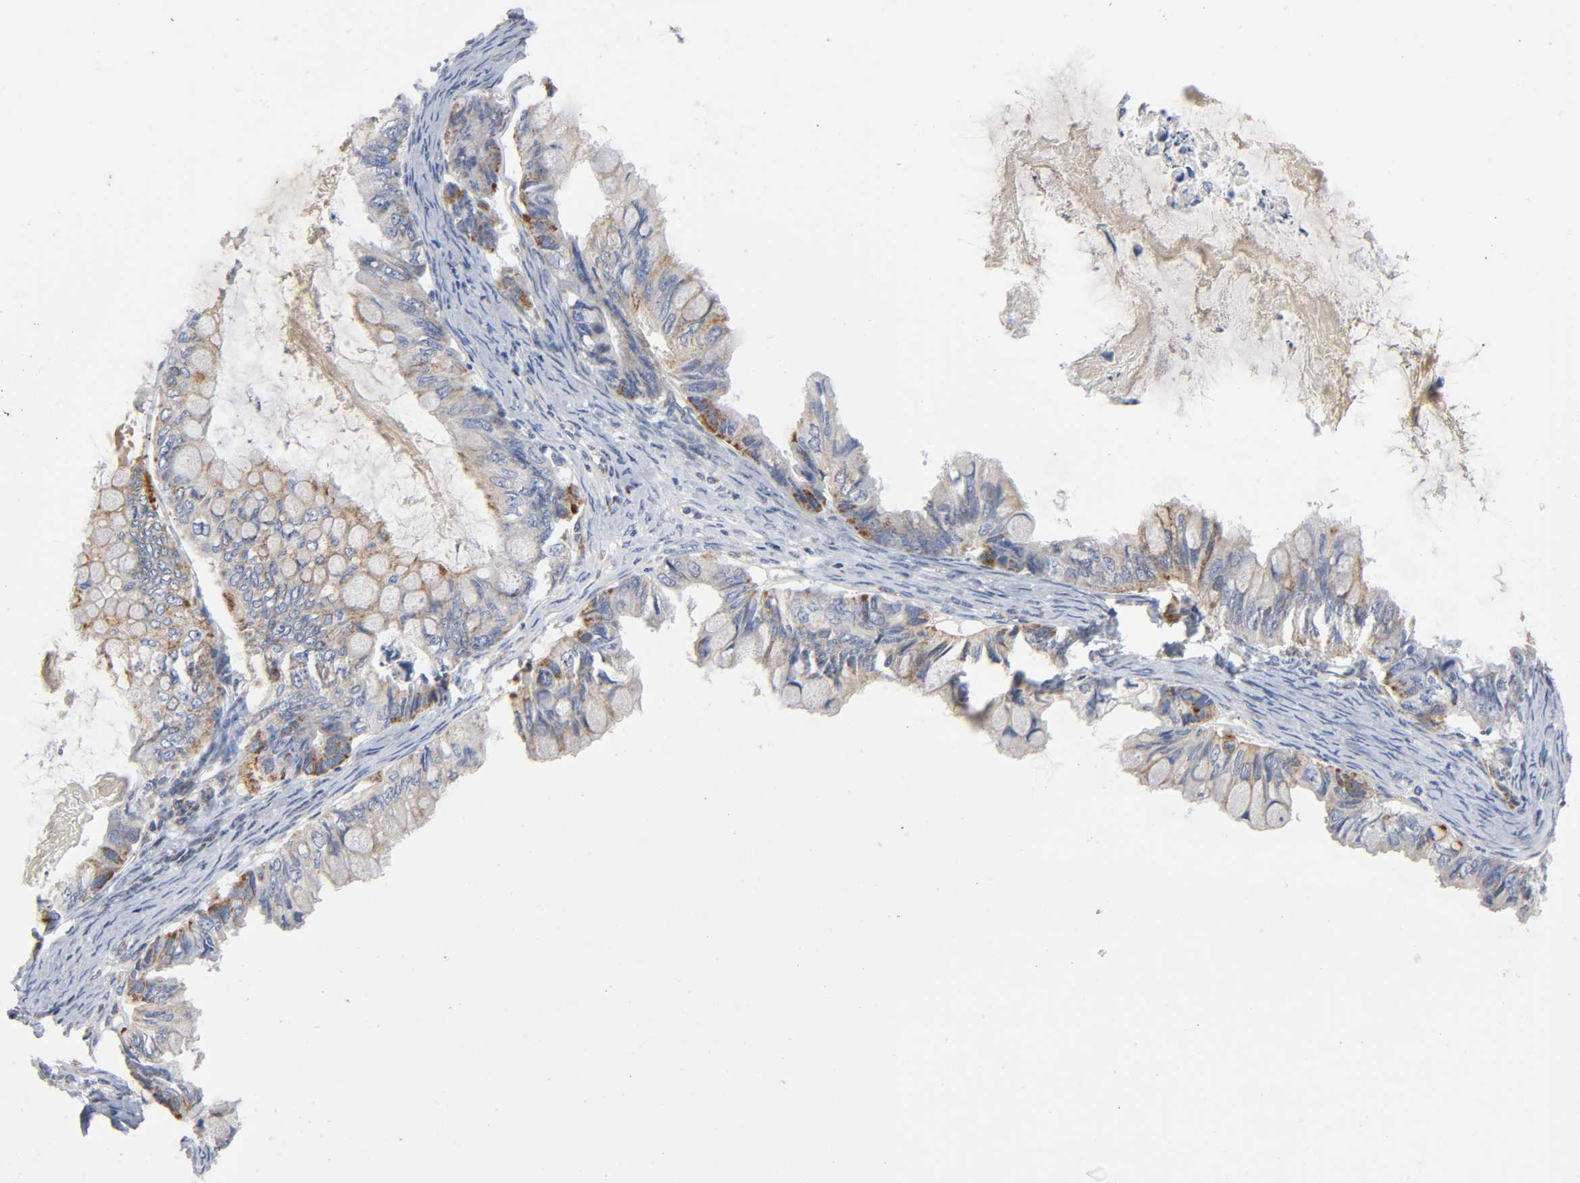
{"staining": {"intensity": "strong", "quantity": "<25%", "location": "cytoplasmic/membranous"}, "tissue": "ovarian cancer", "cell_type": "Tumor cells", "image_type": "cancer", "snomed": [{"axis": "morphology", "description": "Cystadenocarcinoma, mucinous, NOS"}, {"axis": "topography", "description": "Ovary"}], "caption": "This is a micrograph of immunohistochemistry staining of ovarian mucinous cystadenocarcinoma, which shows strong expression in the cytoplasmic/membranous of tumor cells.", "gene": "BAK1", "patient": {"sex": "female", "age": 80}}